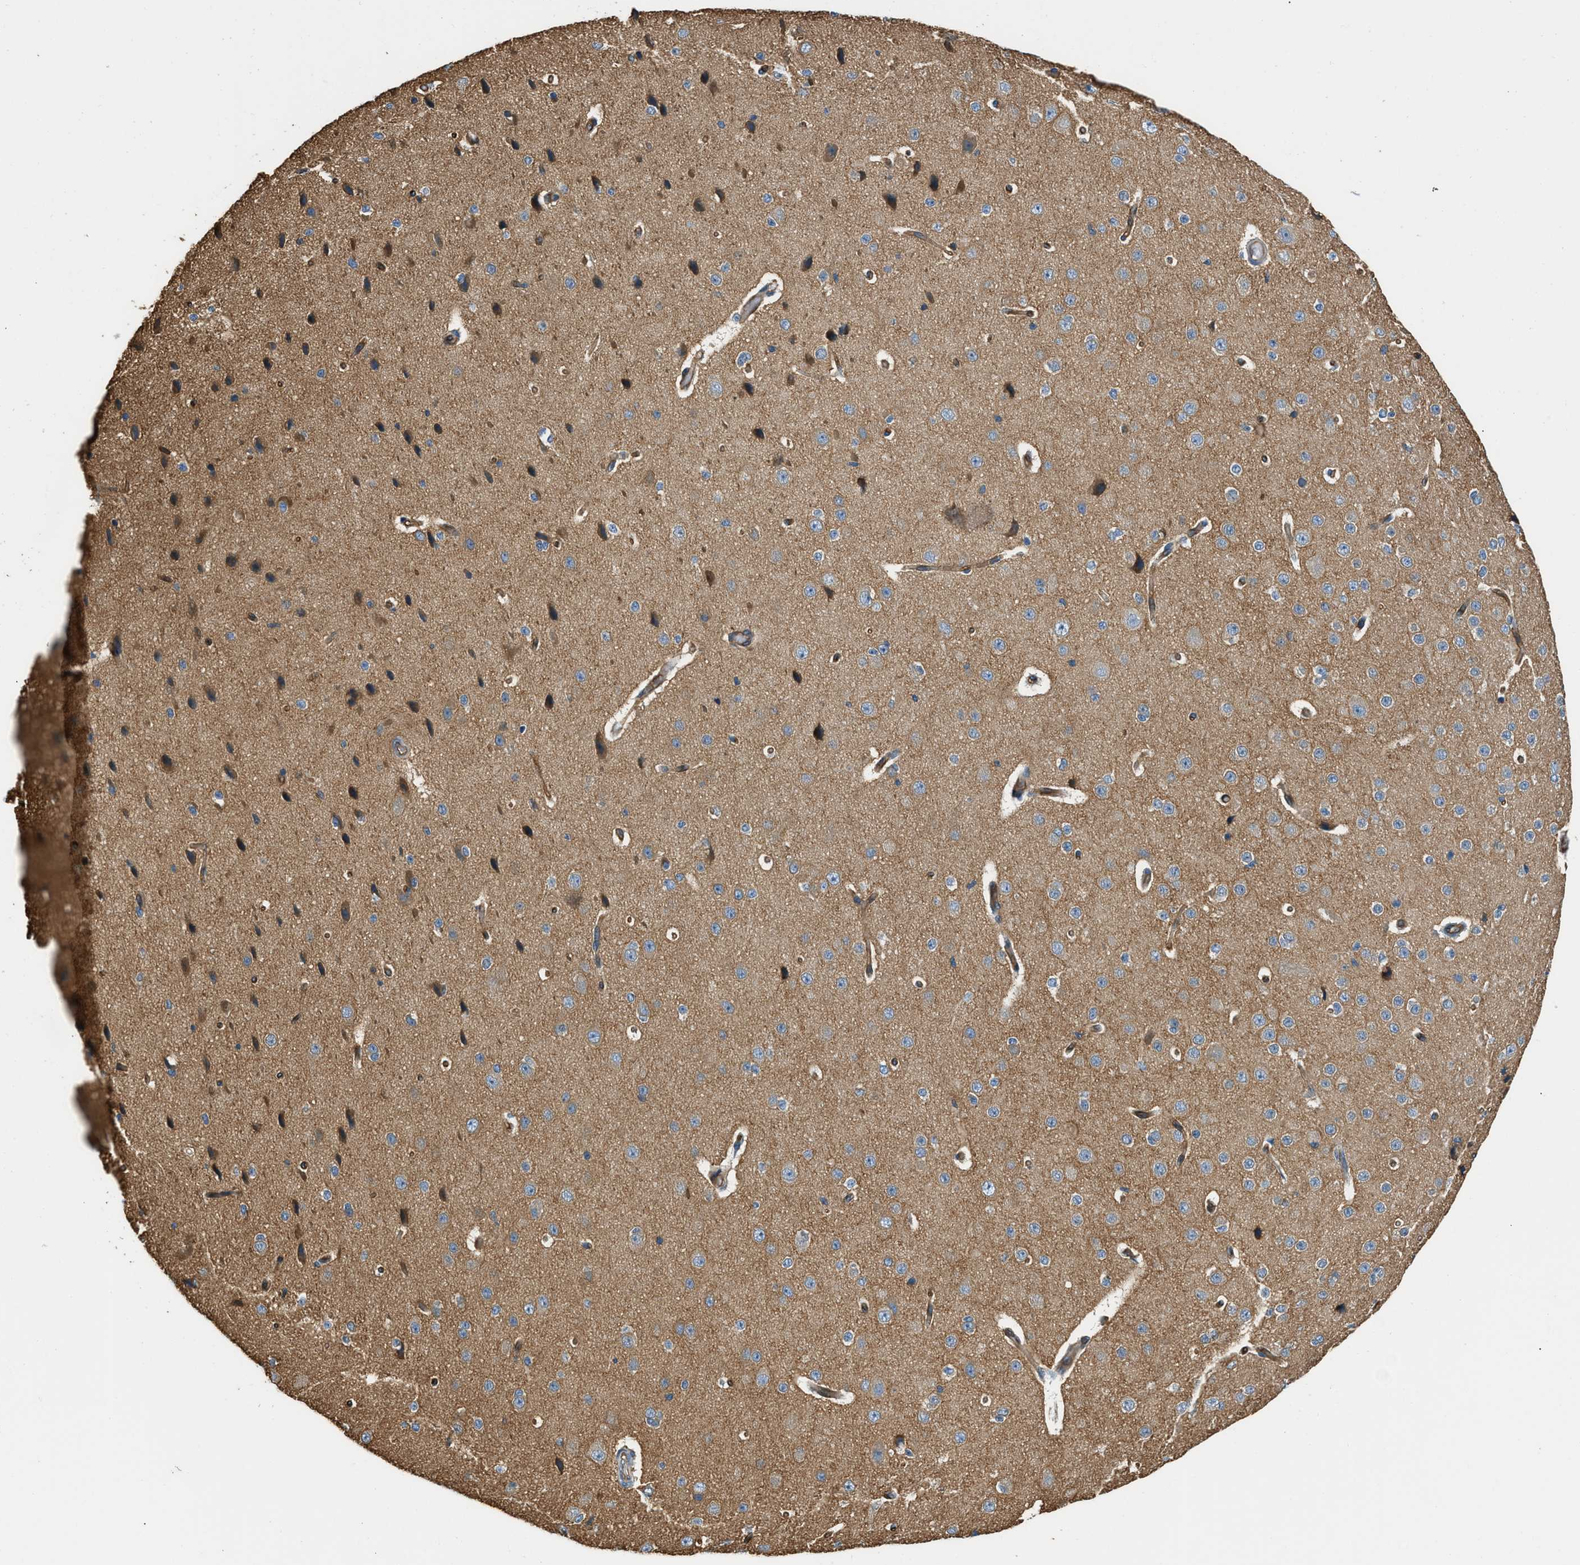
{"staining": {"intensity": "weak", "quantity": ">75%", "location": "cytoplasmic/membranous"}, "tissue": "cerebral cortex", "cell_type": "Endothelial cells", "image_type": "normal", "snomed": [{"axis": "morphology", "description": "Normal tissue, NOS"}, {"axis": "morphology", "description": "Developmental malformation"}, {"axis": "topography", "description": "Cerebral cortex"}], "caption": "This photomicrograph exhibits immunohistochemistry (IHC) staining of unremarkable cerebral cortex, with low weak cytoplasmic/membranous positivity in approximately >75% of endothelial cells.", "gene": "ZNF367", "patient": {"sex": "female", "age": 30}}